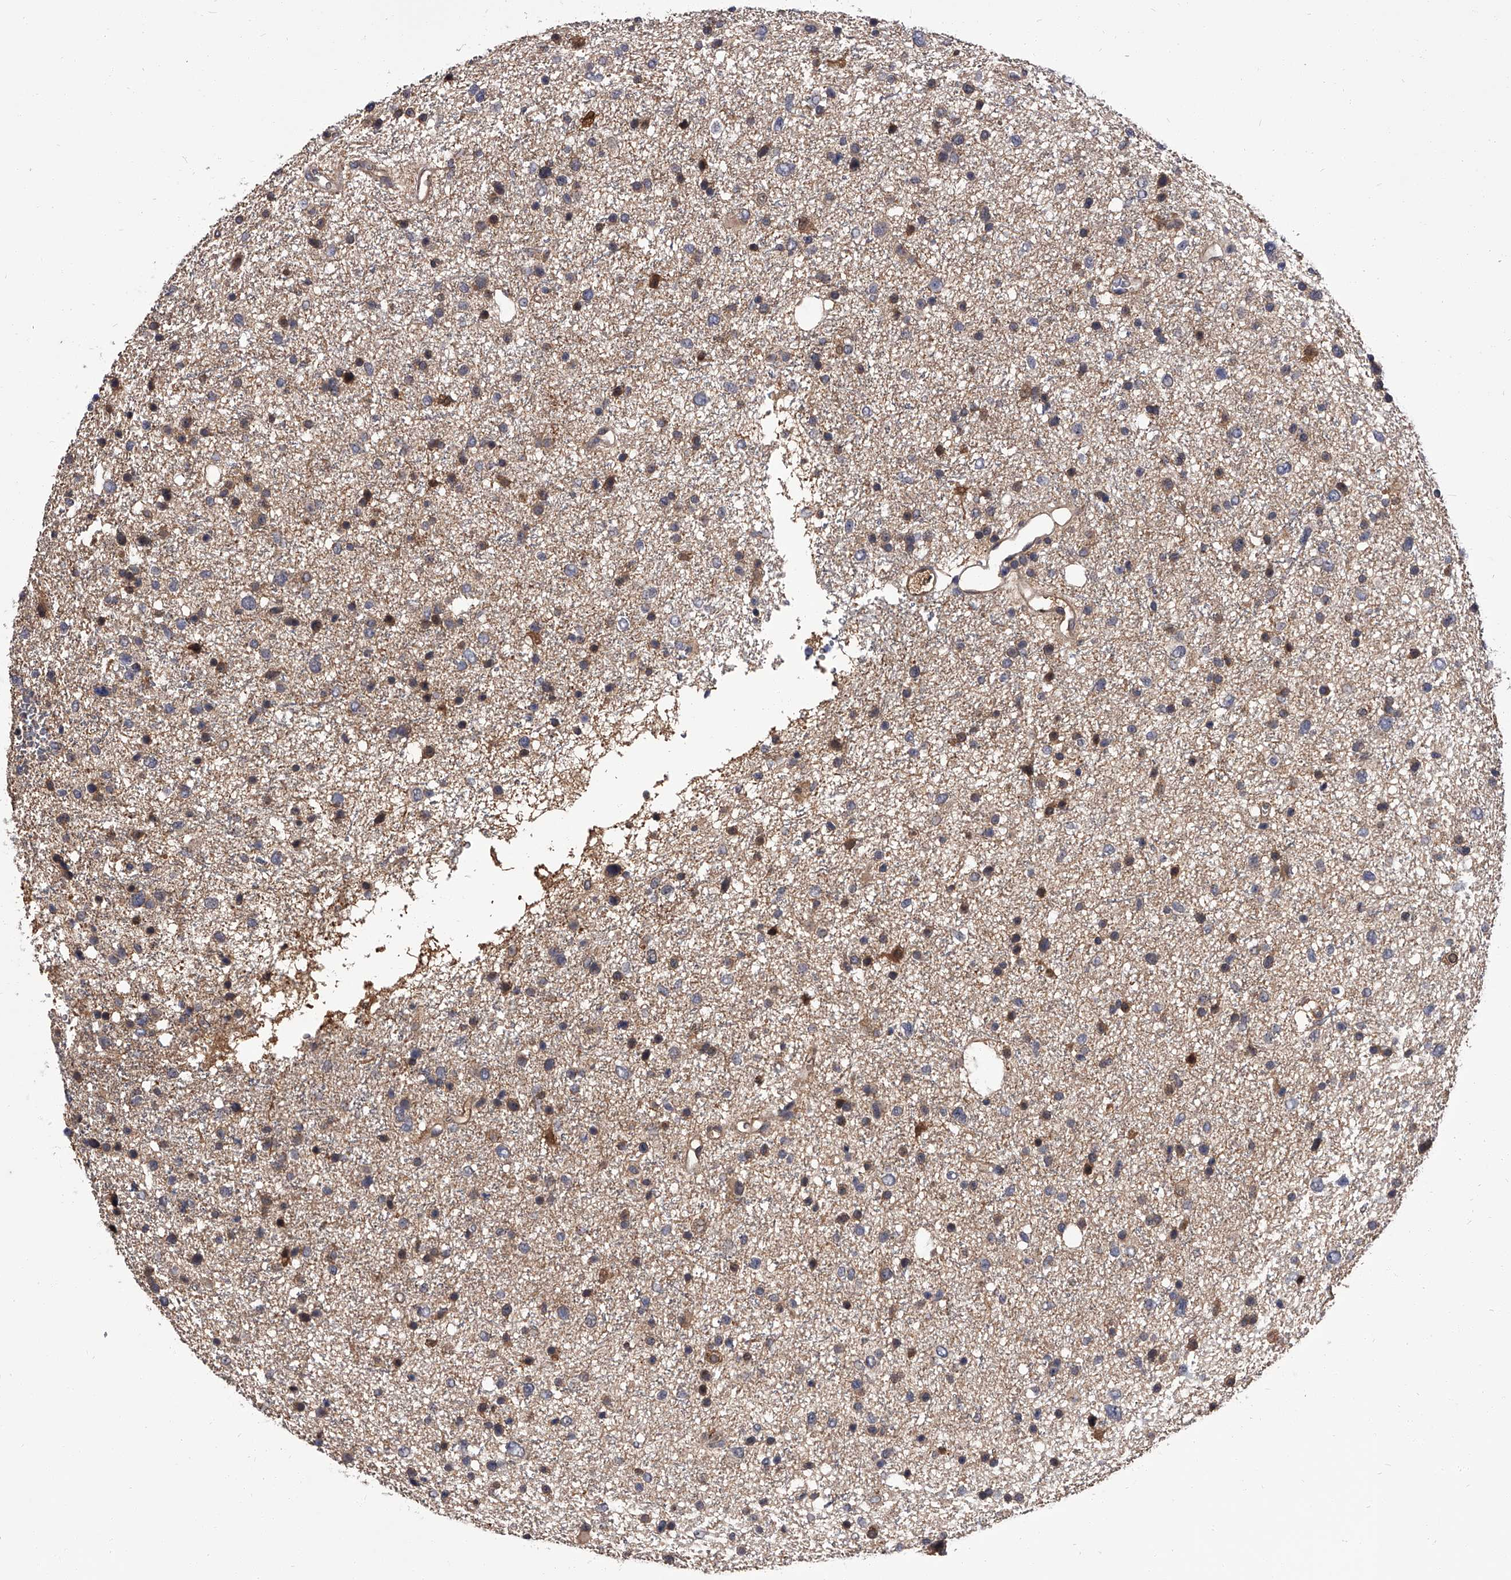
{"staining": {"intensity": "negative", "quantity": "none", "location": "none"}, "tissue": "glioma", "cell_type": "Tumor cells", "image_type": "cancer", "snomed": [{"axis": "morphology", "description": "Glioma, malignant, Low grade"}, {"axis": "topography", "description": "Brain"}], "caption": "Photomicrograph shows no significant protein positivity in tumor cells of malignant glioma (low-grade).", "gene": "SLC18B1", "patient": {"sex": "female", "age": 37}}